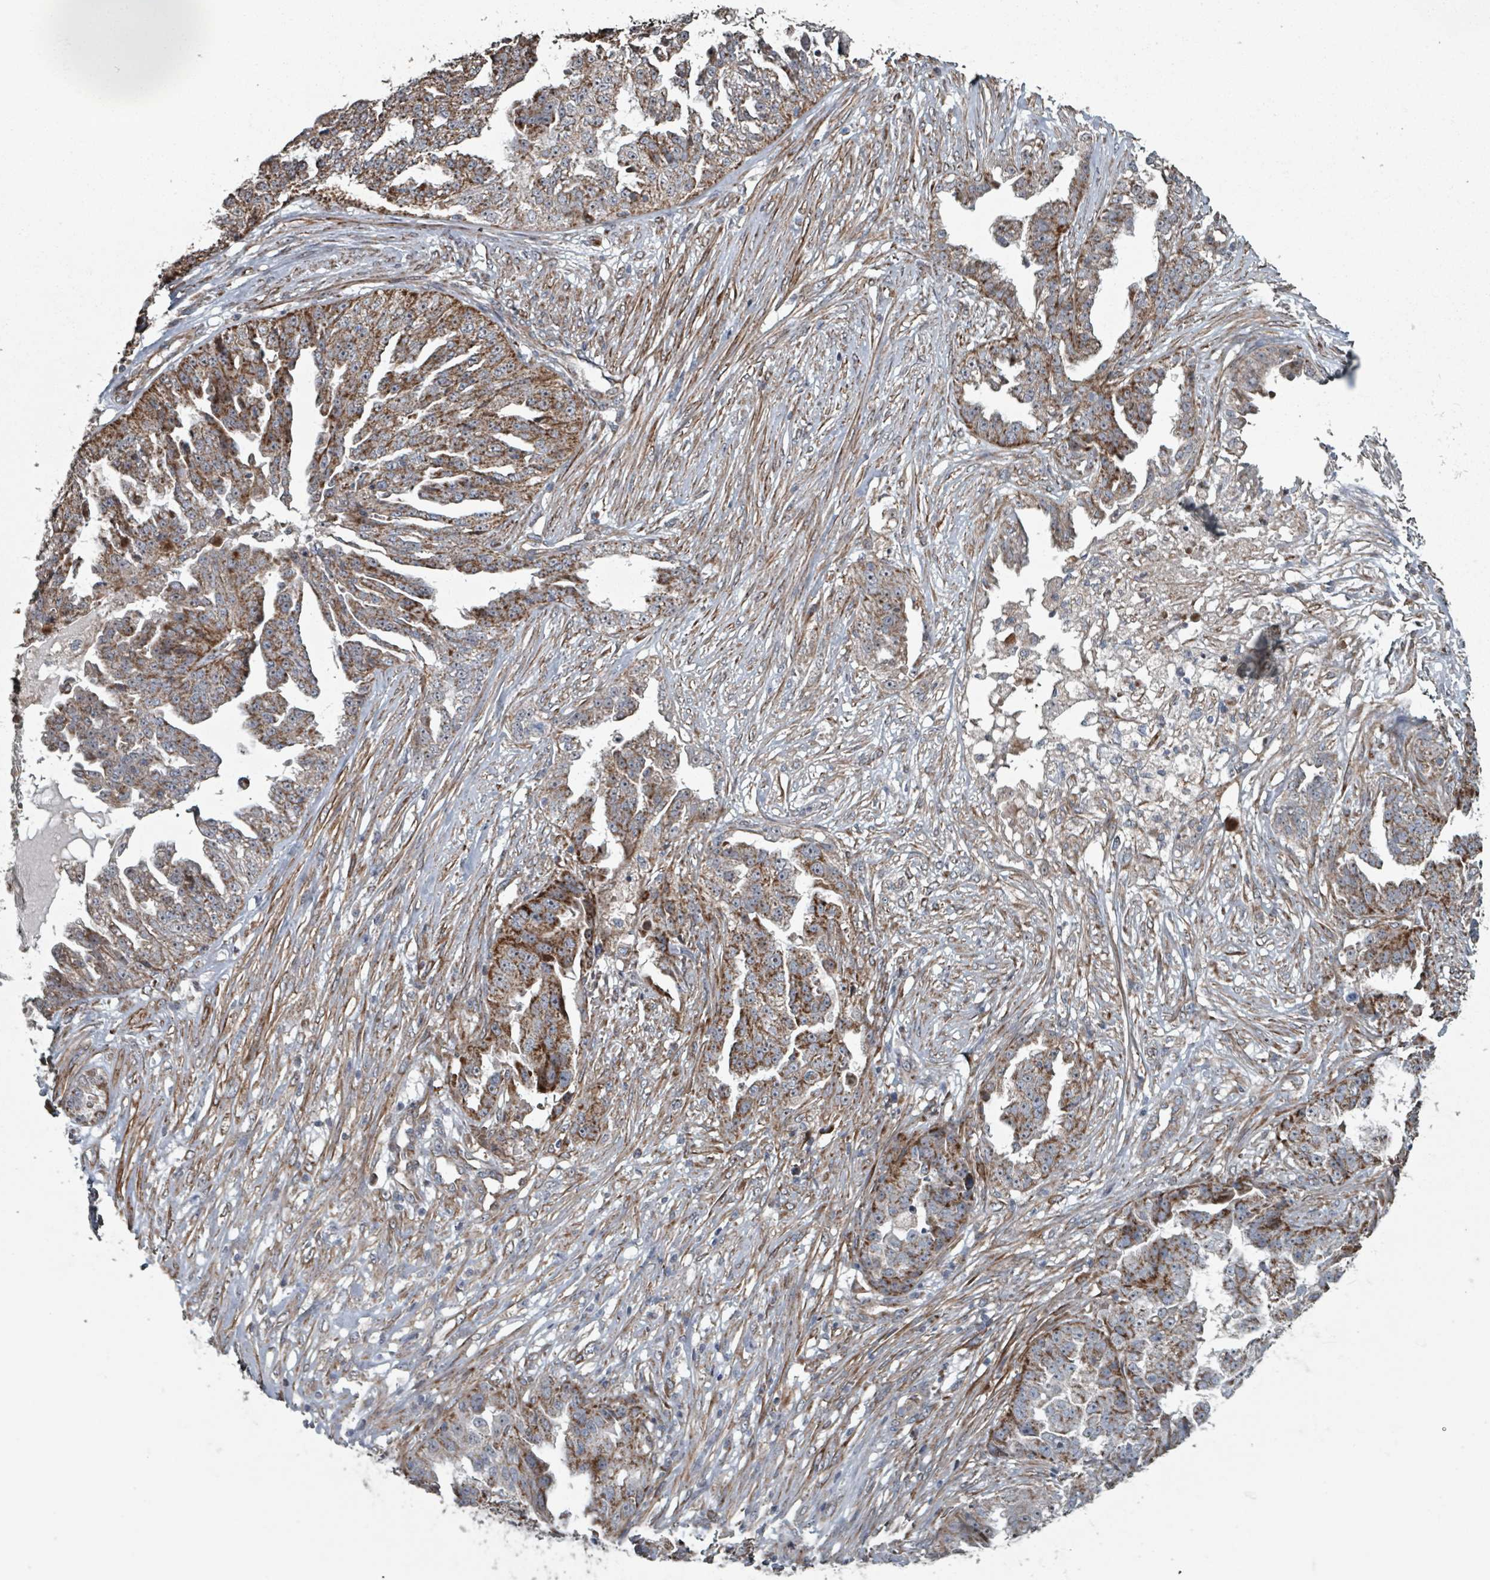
{"staining": {"intensity": "strong", "quantity": "25%-75%", "location": "cytoplasmic/membranous"}, "tissue": "ovarian cancer", "cell_type": "Tumor cells", "image_type": "cancer", "snomed": [{"axis": "morphology", "description": "Cystadenocarcinoma, serous, NOS"}, {"axis": "topography", "description": "Ovary"}], "caption": "Protein staining reveals strong cytoplasmic/membranous expression in about 25%-75% of tumor cells in ovarian cancer (serous cystadenocarcinoma). Using DAB (brown) and hematoxylin (blue) stains, captured at high magnification using brightfield microscopy.", "gene": "MRPL4", "patient": {"sex": "female", "age": 58}}